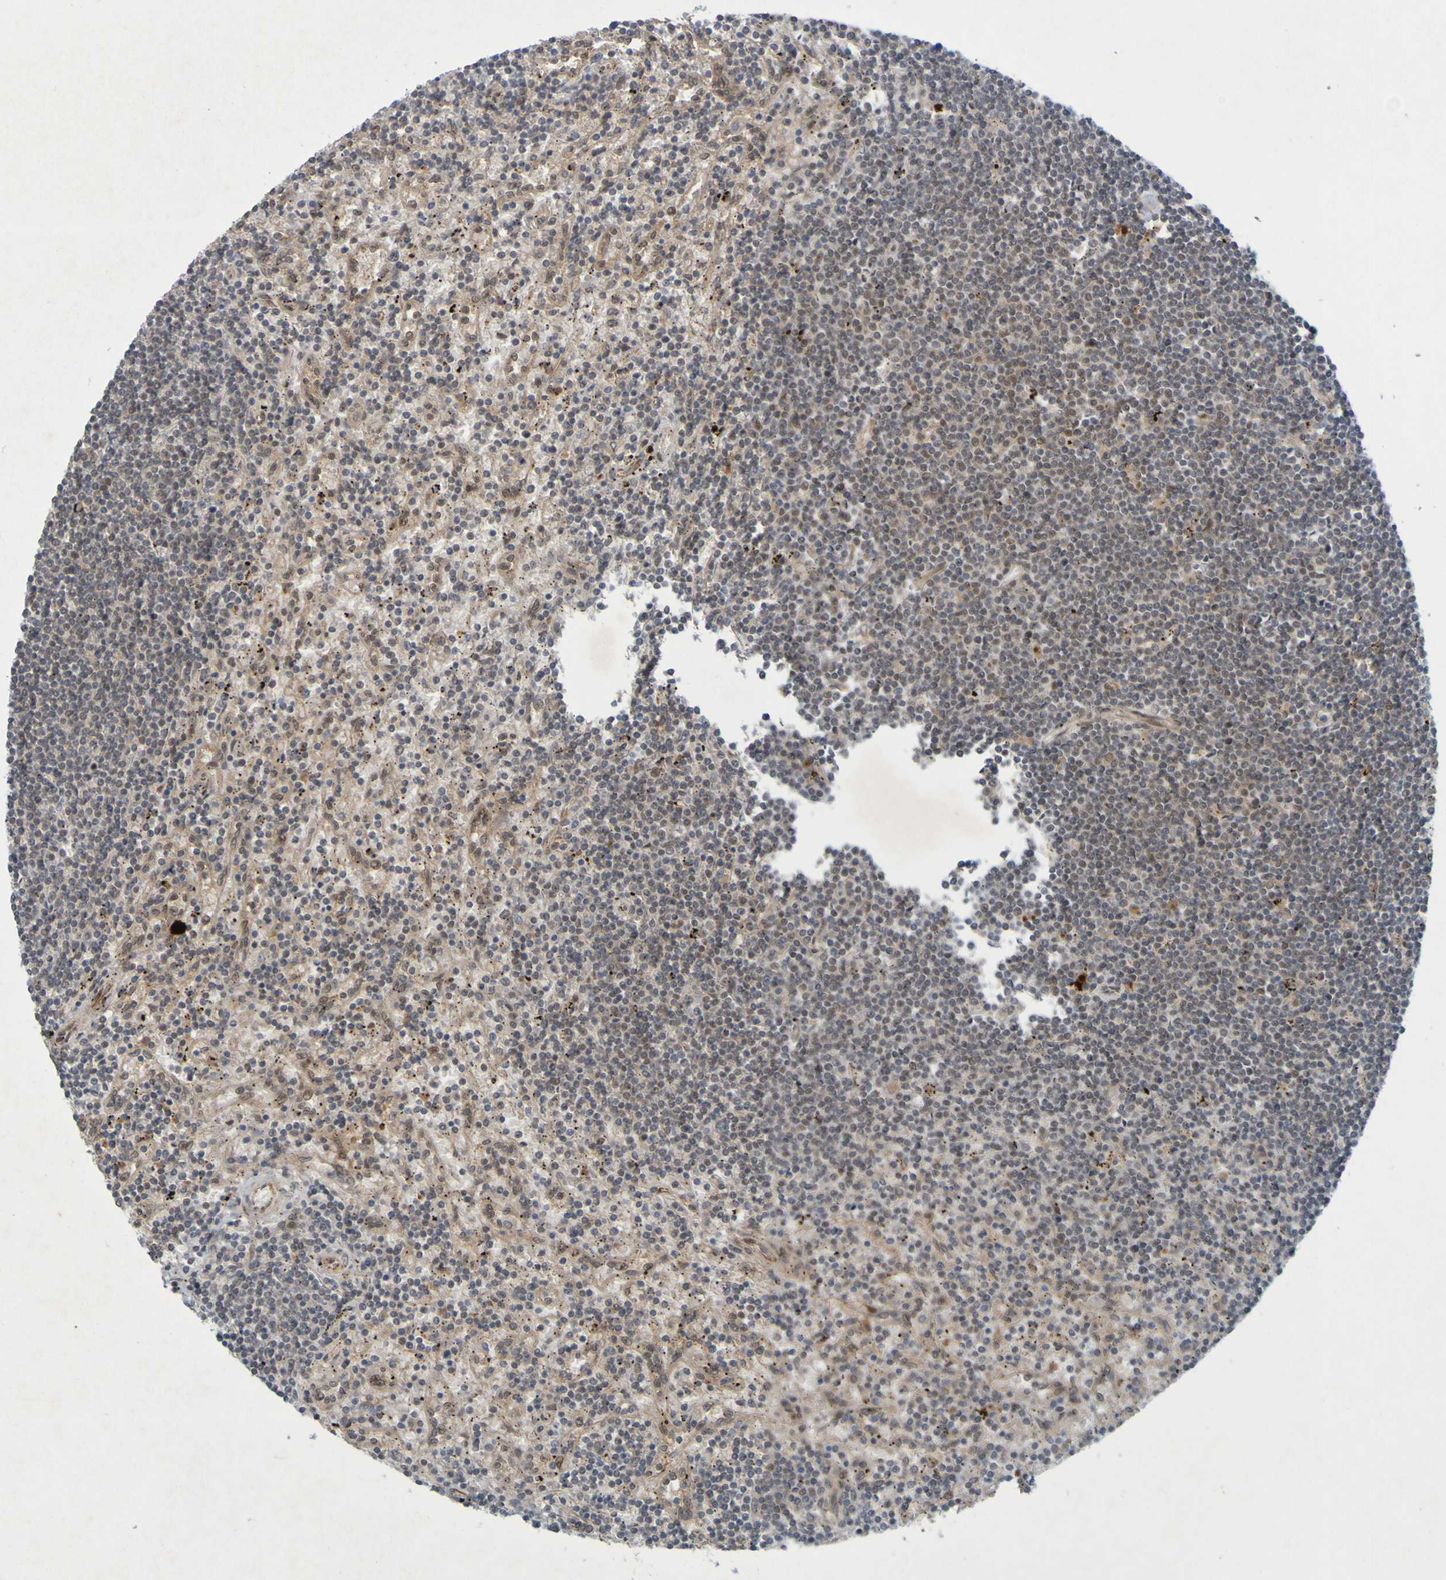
{"staining": {"intensity": "weak", "quantity": "<25%", "location": "nuclear"}, "tissue": "lymphoma", "cell_type": "Tumor cells", "image_type": "cancer", "snomed": [{"axis": "morphology", "description": "Malignant lymphoma, non-Hodgkin's type, Low grade"}, {"axis": "topography", "description": "Spleen"}], "caption": "The histopathology image demonstrates no staining of tumor cells in low-grade malignant lymphoma, non-Hodgkin's type. The staining was performed using DAB to visualize the protein expression in brown, while the nuclei were stained in blue with hematoxylin (Magnification: 20x).", "gene": "MCPH1", "patient": {"sex": "male", "age": 76}}